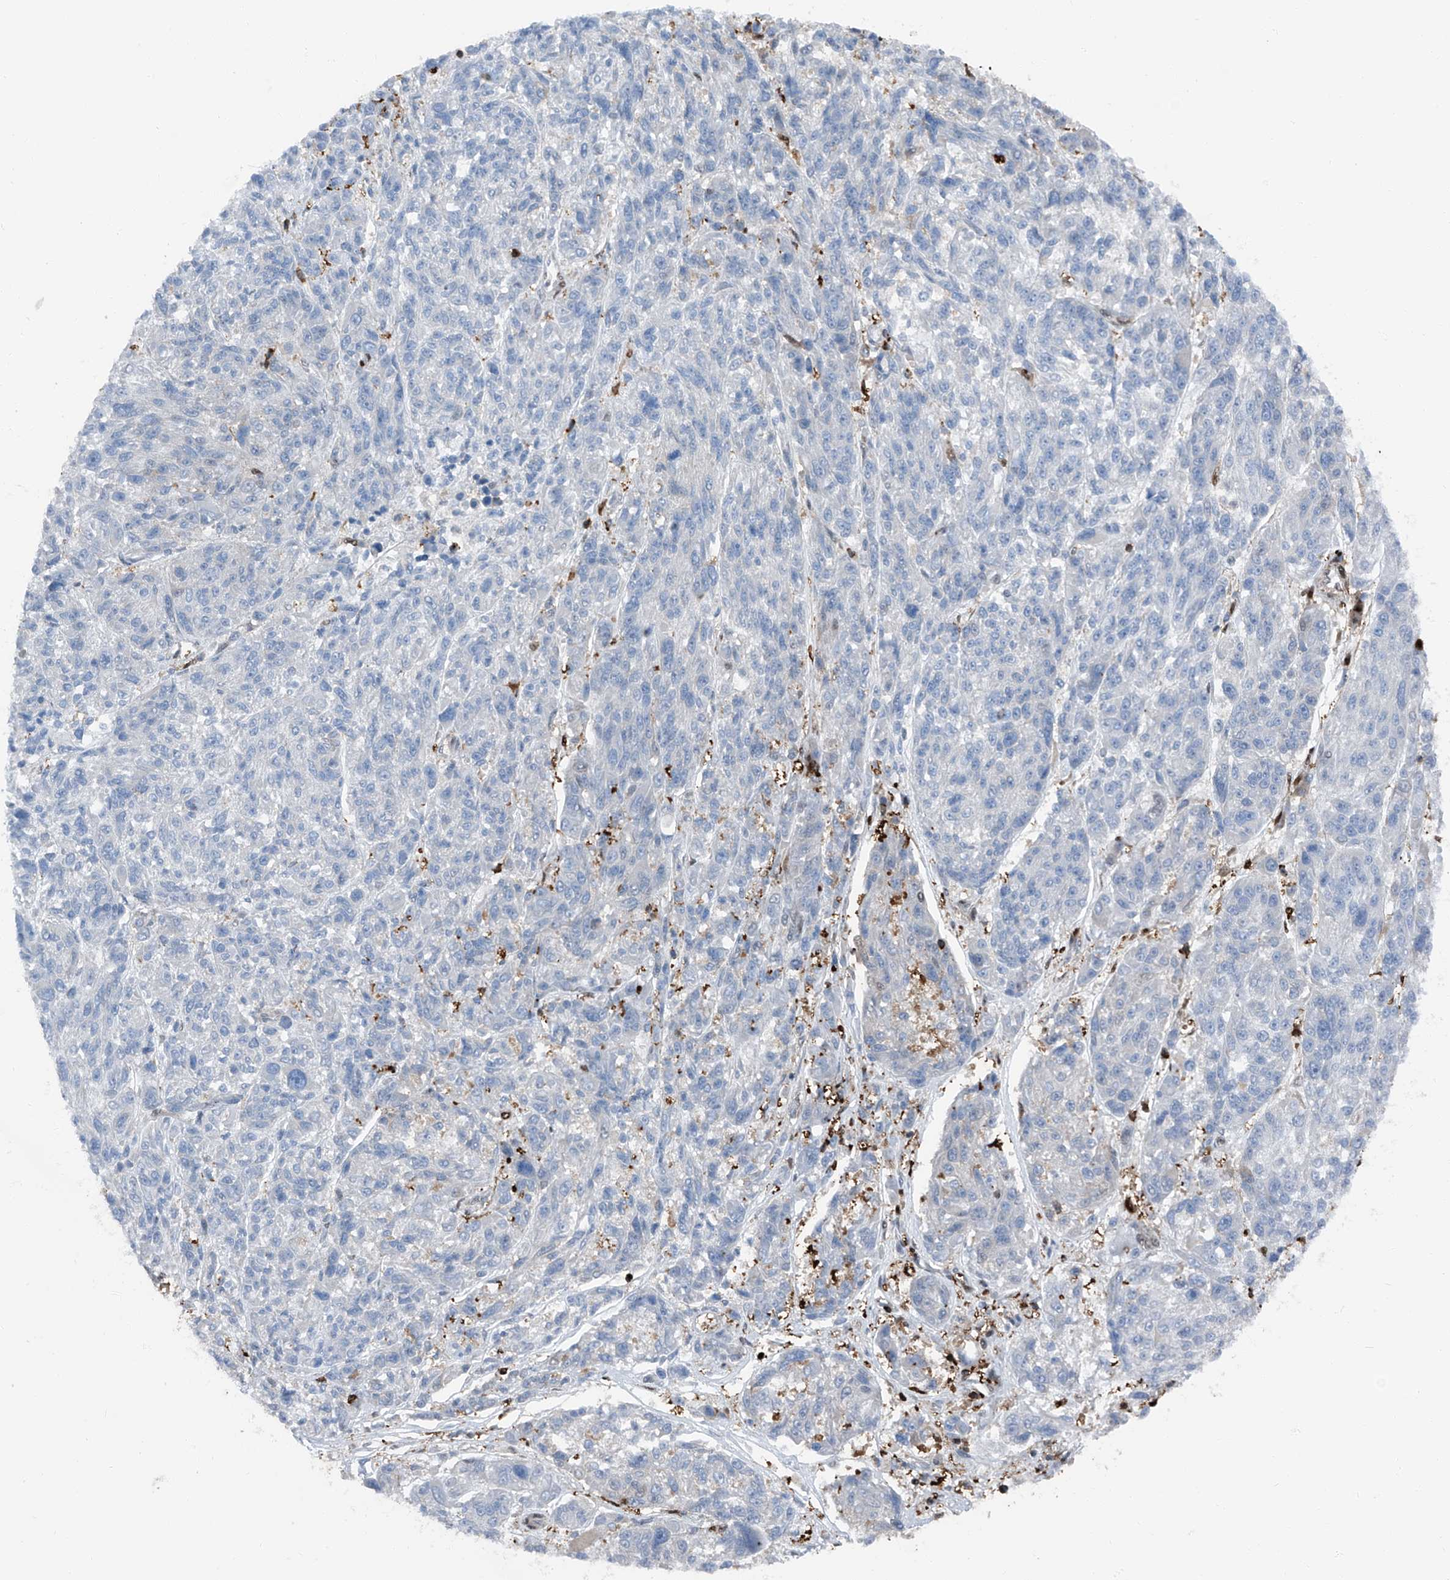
{"staining": {"intensity": "negative", "quantity": "none", "location": "none"}, "tissue": "melanoma", "cell_type": "Tumor cells", "image_type": "cancer", "snomed": [{"axis": "morphology", "description": "Malignant melanoma, NOS"}, {"axis": "topography", "description": "Skin"}], "caption": "Melanoma was stained to show a protein in brown. There is no significant expression in tumor cells.", "gene": "PSMB10", "patient": {"sex": "male", "age": 53}}